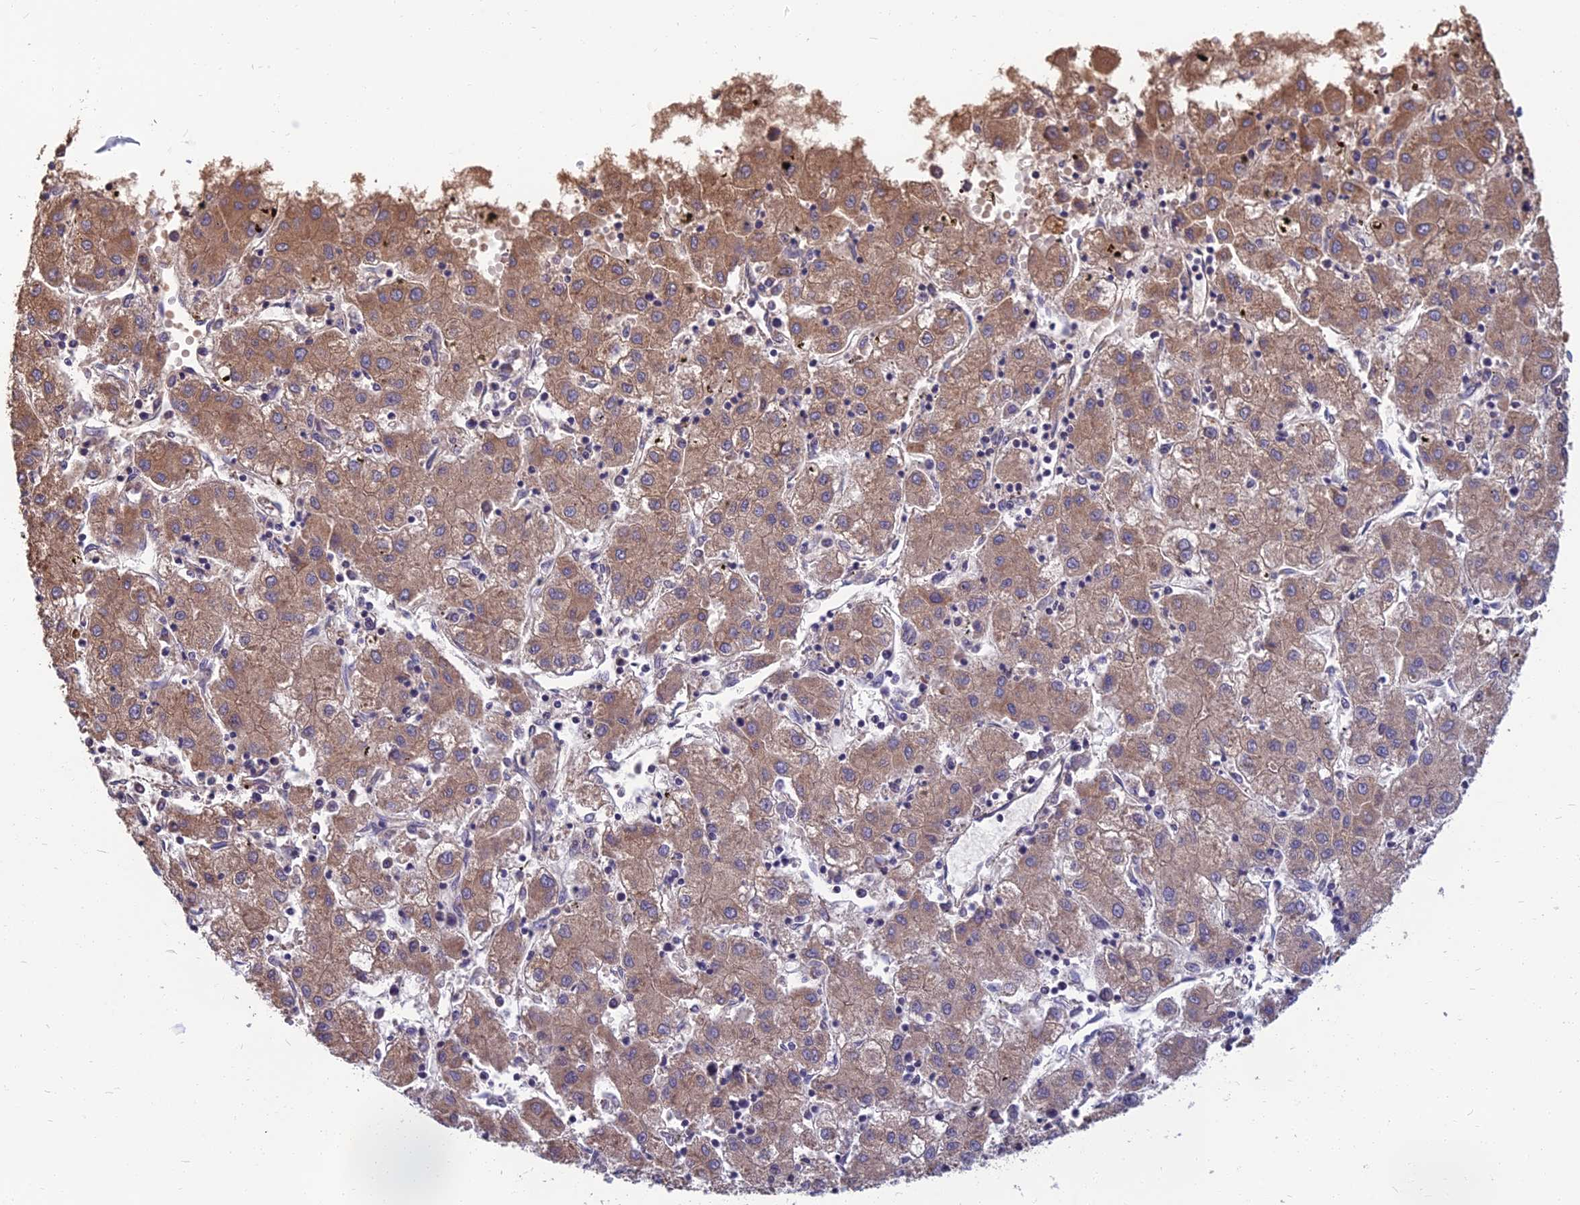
{"staining": {"intensity": "weak", "quantity": ">75%", "location": "cytoplasmic/membranous"}, "tissue": "liver cancer", "cell_type": "Tumor cells", "image_type": "cancer", "snomed": [{"axis": "morphology", "description": "Carcinoma, Hepatocellular, NOS"}, {"axis": "topography", "description": "Liver"}], "caption": "Immunohistochemical staining of liver hepatocellular carcinoma demonstrates weak cytoplasmic/membranous protein expression in approximately >75% of tumor cells. The staining was performed using DAB, with brown indicating positive protein expression. Nuclei are stained blue with hematoxylin.", "gene": "WDR24", "patient": {"sex": "male", "age": 72}}